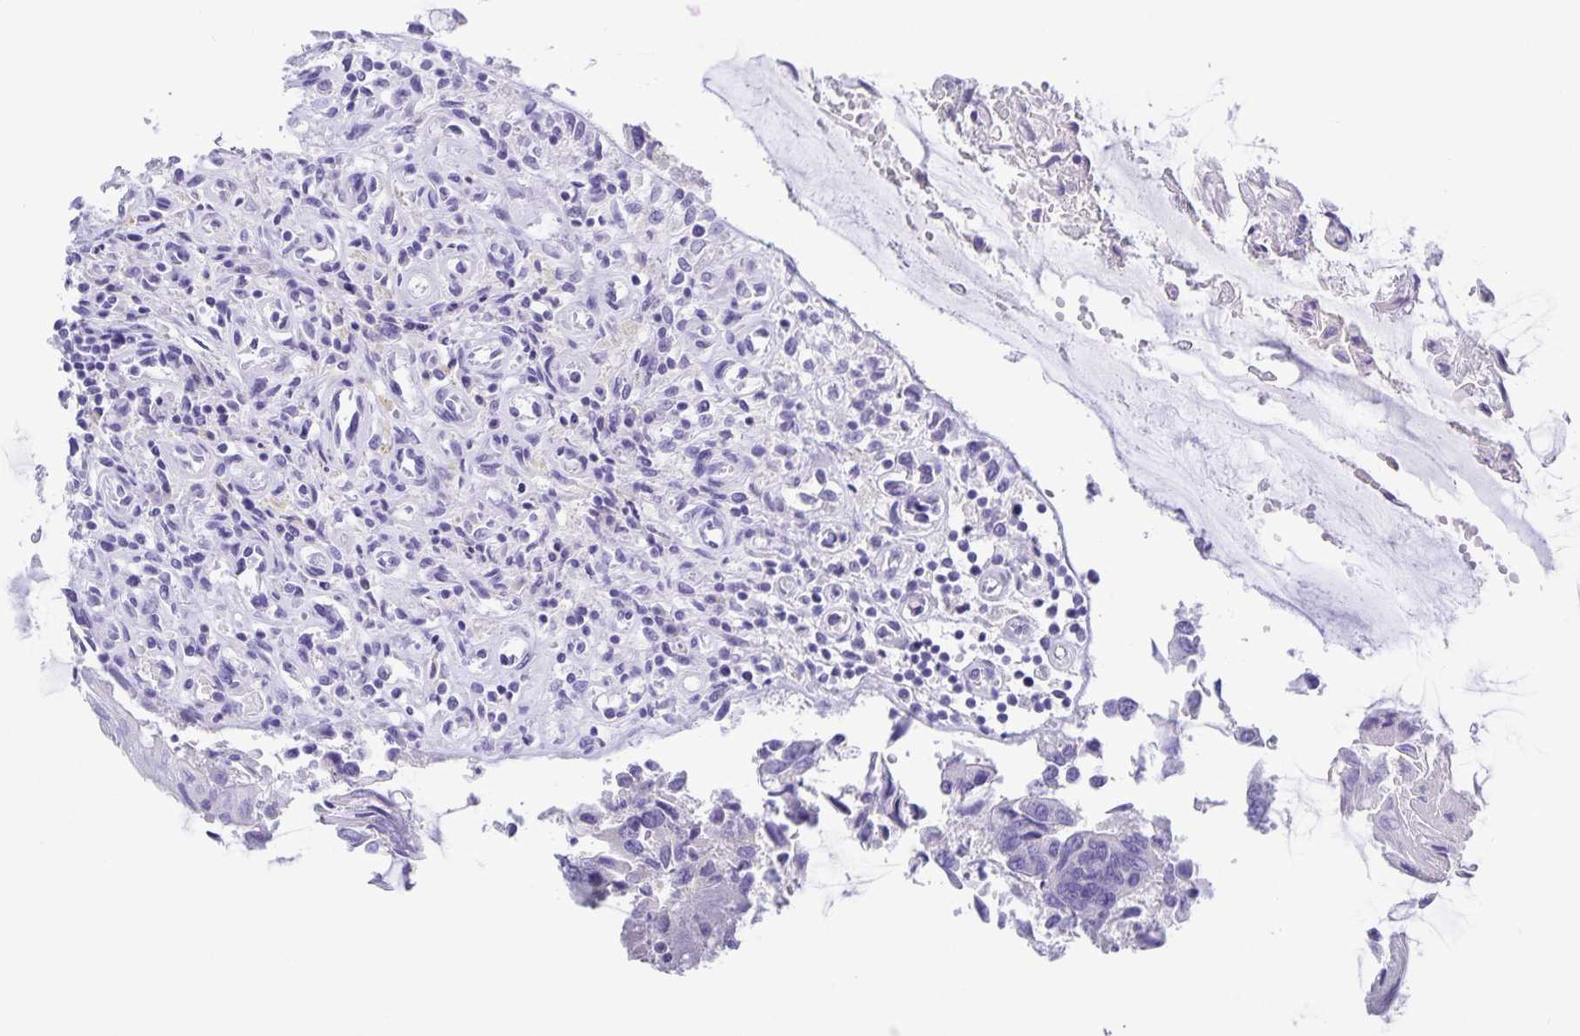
{"staining": {"intensity": "negative", "quantity": "none", "location": "none"}, "tissue": "colorectal cancer", "cell_type": "Tumor cells", "image_type": "cancer", "snomed": [{"axis": "morphology", "description": "Adenocarcinoma, NOS"}, {"axis": "topography", "description": "Colon"}], "caption": "Human adenocarcinoma (colorectal) stained for a protein using IHC exhibits no staining in tumor cells.", "gene": "UBQLN3", "patient": {"sex": "female", "age": 67}}